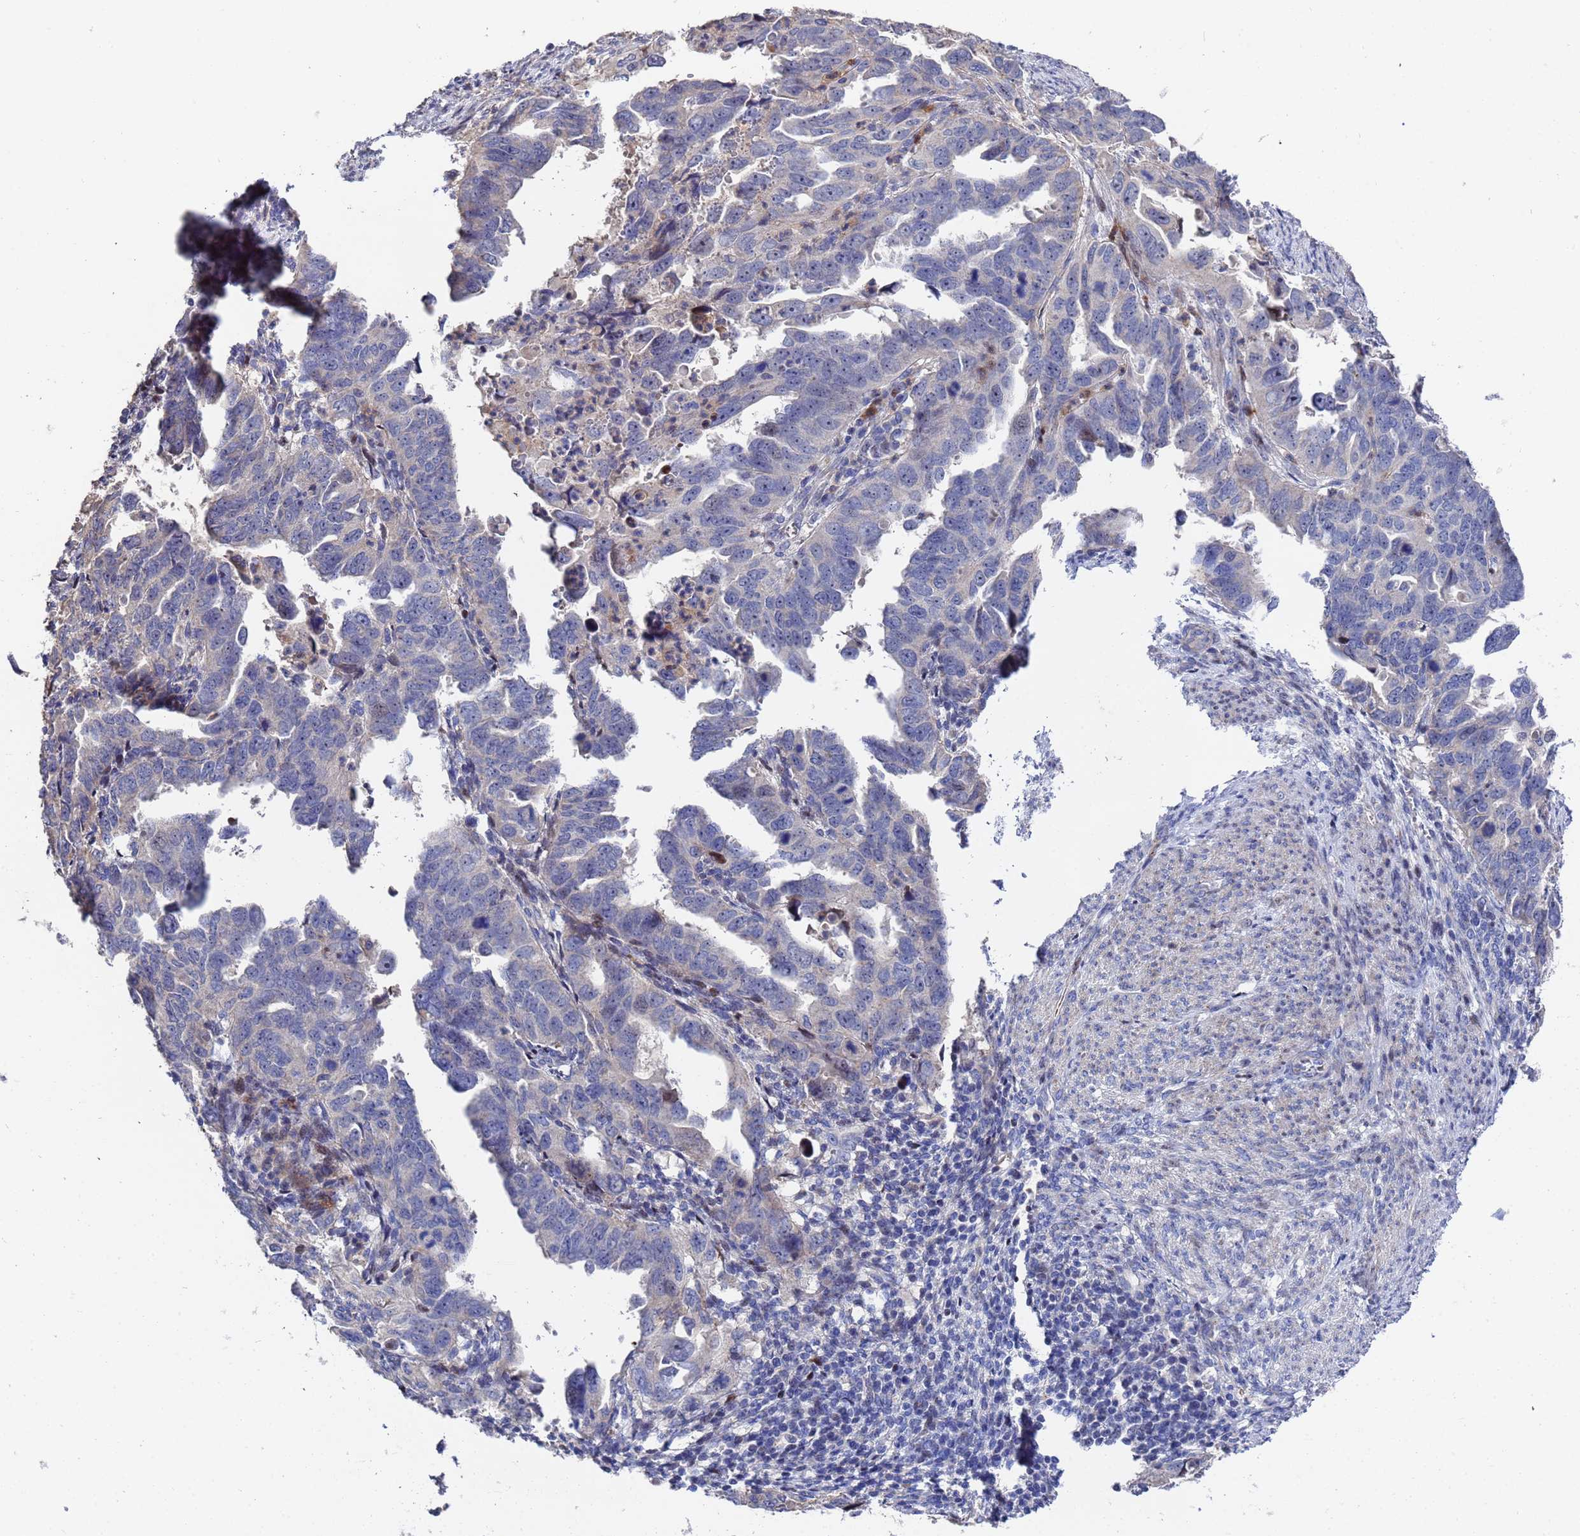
{"staining": {"intensity": "negative", "quantity": "none", "location": "none"}, "tissue": "endometrial cancer", "cell_type": "Tumor cells", "image_type": "cancer", "snomed": [{"axis": "morphology", "description": "Adenocarcinoma, NOS"}, {"axis": "topography", "description": "Endometrium"}], "caption": "IHC image of human adenocarcinoma (endometrial) stained for a protein (brown), which reveals no staining in tumor cells. The staining was performed using DAB to visualize the protein expression in brown, while the nuclei were stained in blue with hematoxylin (Magnification: 20x).", "gene": "TCP10L", "patient": {"sex": "female", "age": 65}}